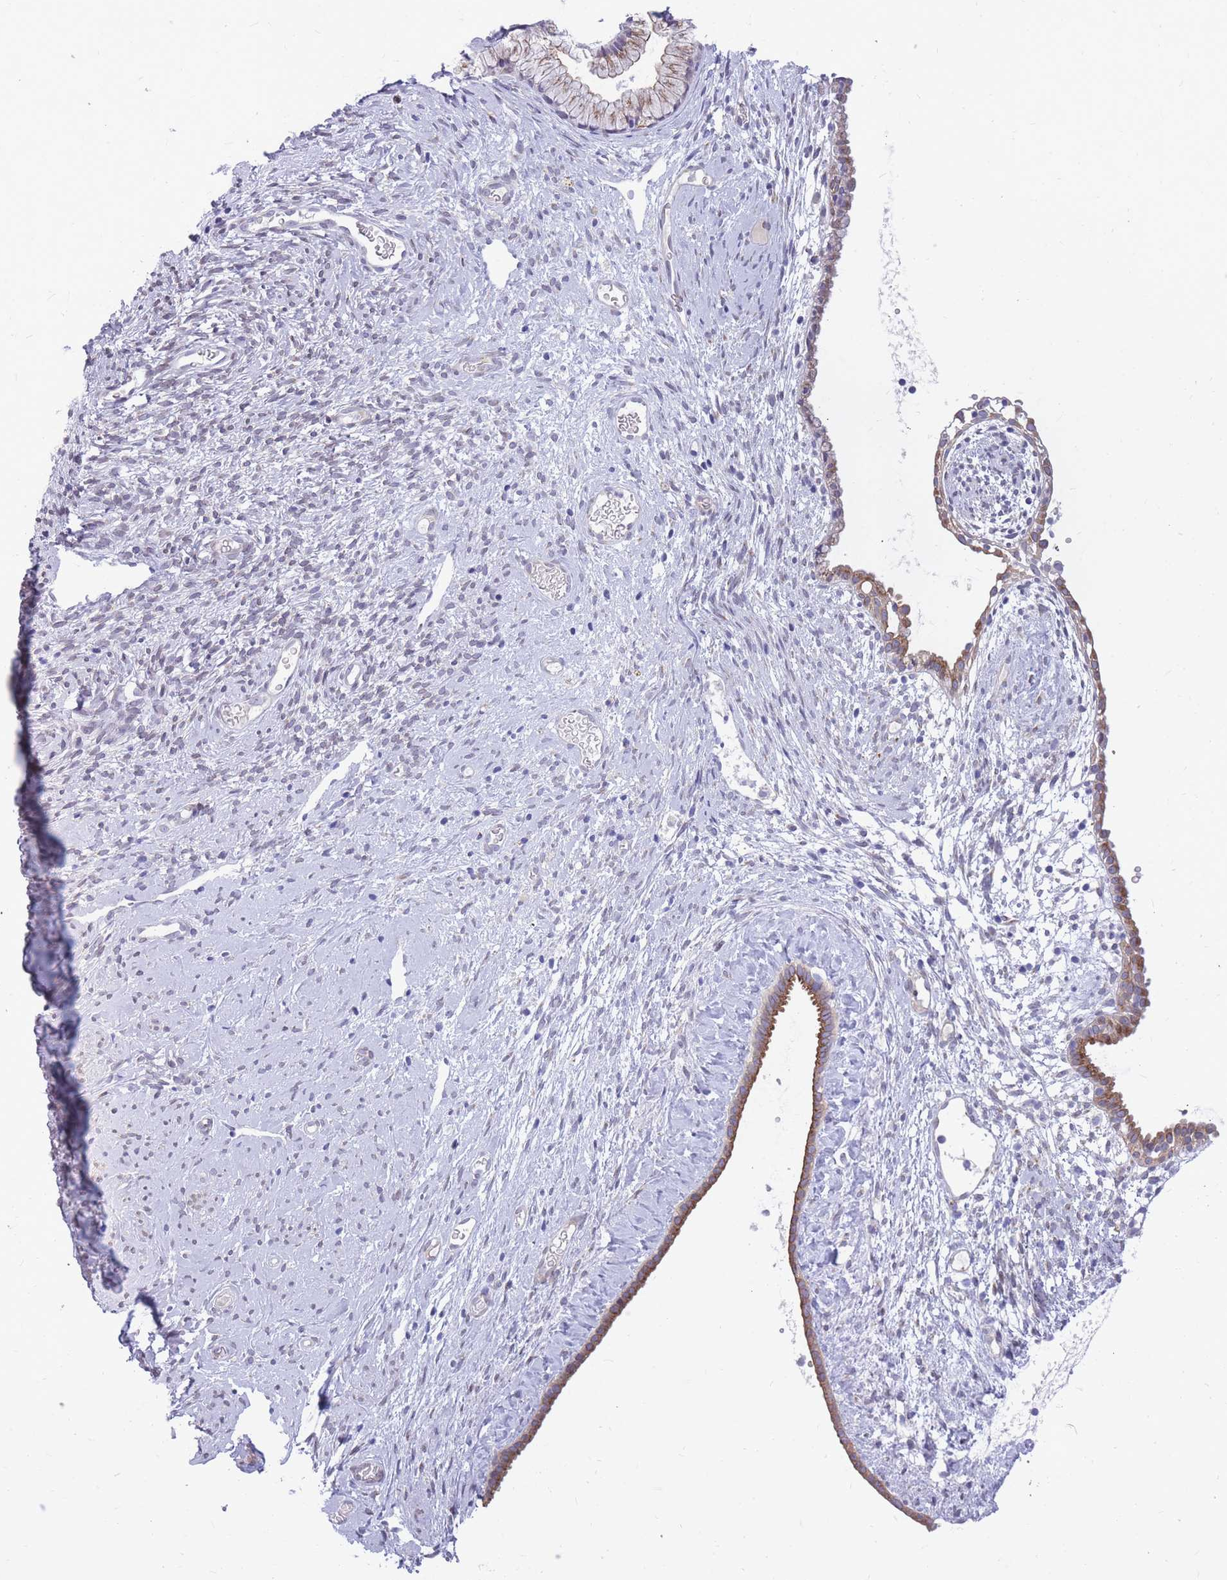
{"staining": {"intensity": "moderate", "quantity": "25%-75%", "location": "cytoplasmic/membranous"}, "tissue": "cervix", "cell_type": "Glandular cells", "image_type": "normal", "snomed": [{"axis": "morphology", "description": "Normal tissue, NOS"}, {"axis": "topography", "description": "Cervix"}], "caption": "The immunohistochemical stain highlights moderate cytoplasmic/membranous positivity in glandular cells of normal cervix. The staining was performed using DAB to visualize the protein expression in brown, while the nuclei were stained in blue with hematoxylin (Magnification: 20x).", "gene": "HOOK2", "patient": {"sex": "female", "age": 76}}